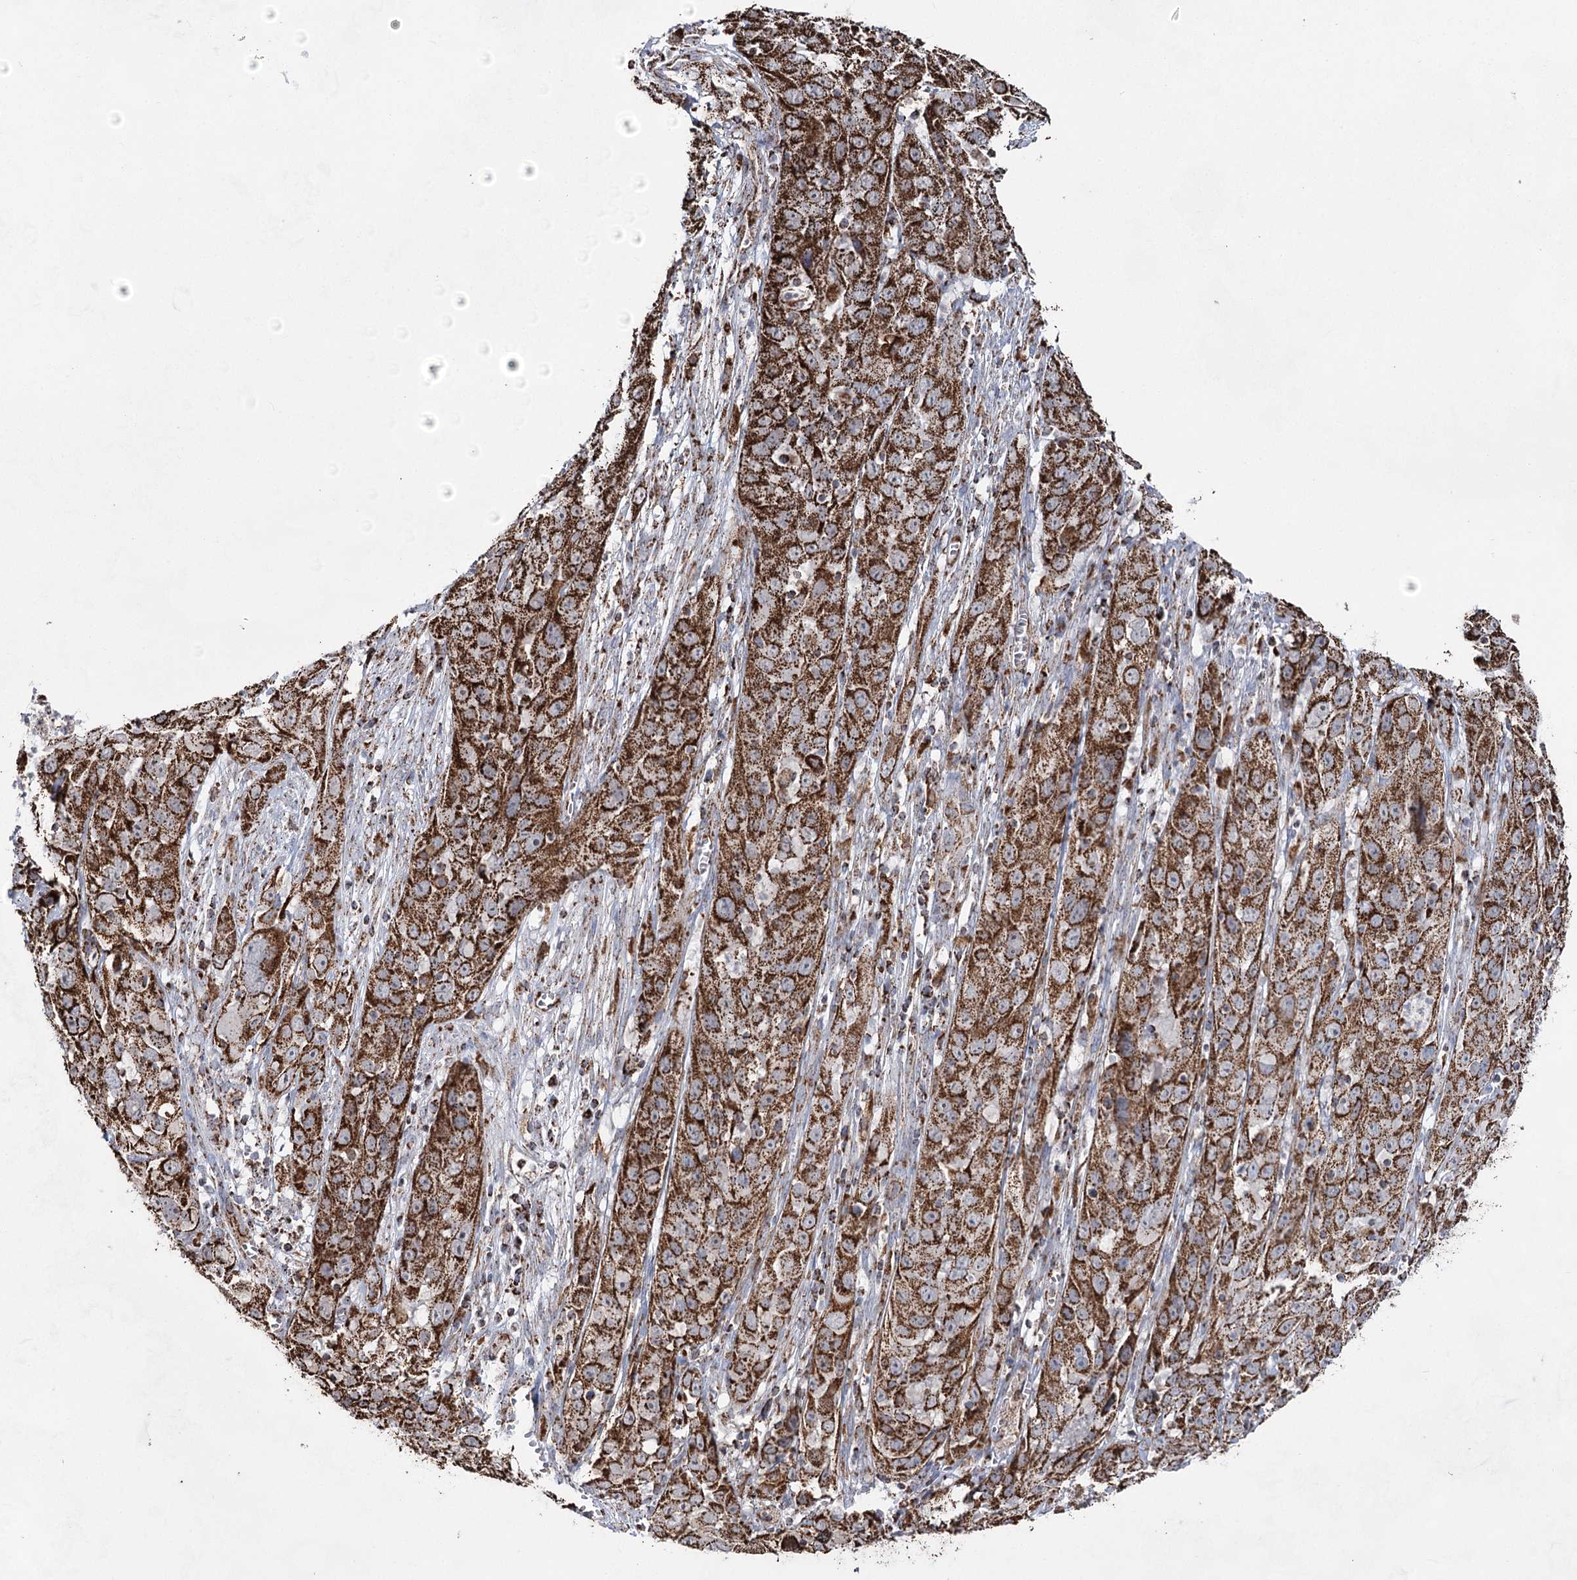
{"staining": {"intensity": "moderate", "quantity": ">75%", "location": "cytoplasmic/membranous"}, "tissue": "cervical cancer", "cell_type": "Tumor cells", "image_type": "cancer", "snomed": [{"axis": "morphology", "description": "Squamous cell carcinoma, NOS"}, {"axis": "topography", "description": "Cervix"}], "caption": "Cervical cancer (squamous cell carcinoma) stained with a protein marker demonstrates moderate staining in tumor cells.", "gene": "CWF19L1", "patient": {"sex": "female", "age": 32}}